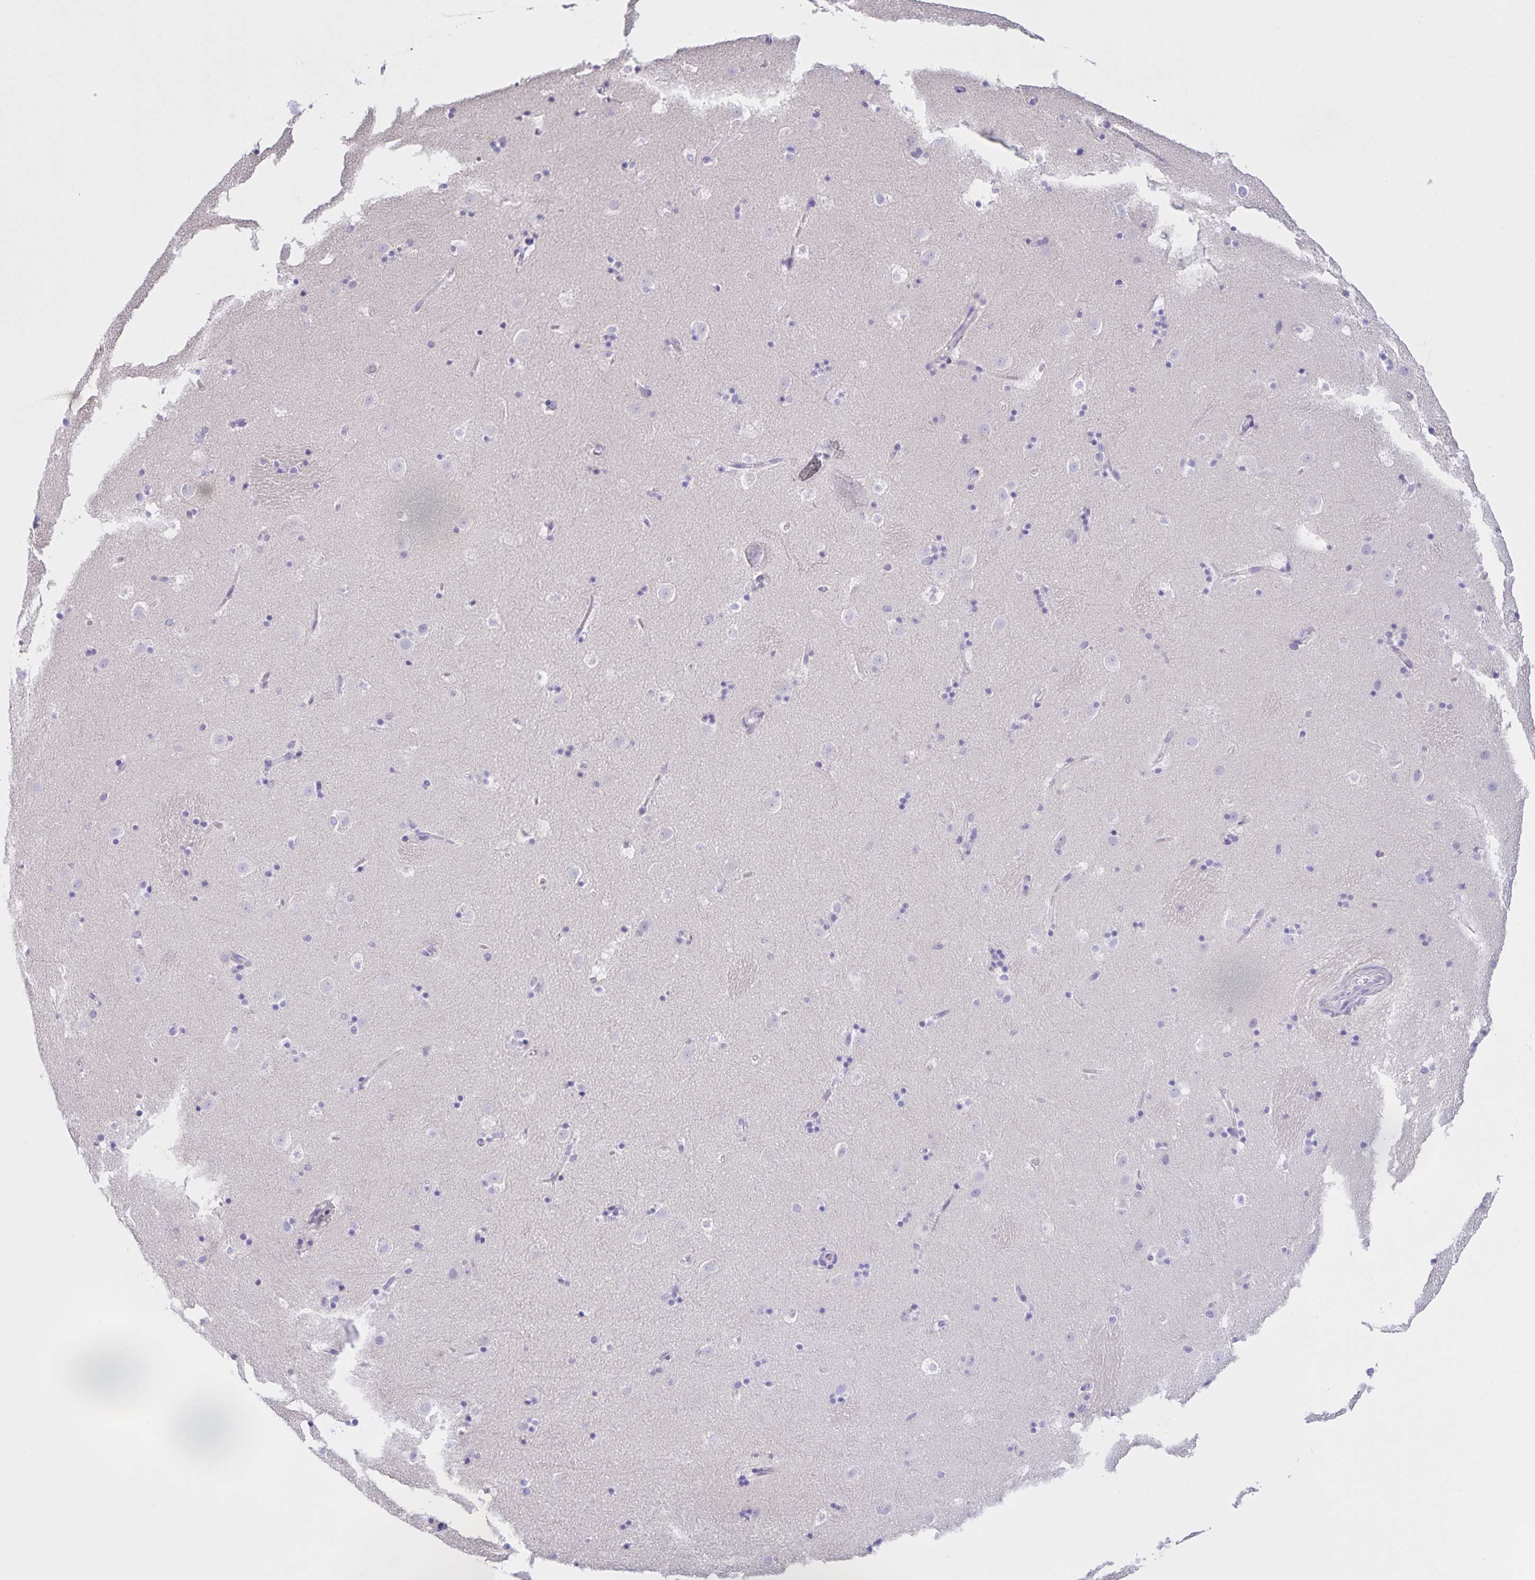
{"staining": {"intensity": "negative", "quantity": "none", "location": "none"}, "tissue": "caudate", "cell_type": "Glial cells", "image_type": "normal", "snomed": [{"axis": "morphology", "description": "Normal tissue, NOS"}, {"axis": "topography", "description": "Lateral ventricle wall"}], "caption": "There is no significant staining in glial cells of caudate. The staining is performed using DAB (3,3'-diaminobenzidine) brown chromogen with nuclei counter-stained in using hematoxylin.", "gene": "DMGDH", "patient": {"sex": "male", "age": 37}}